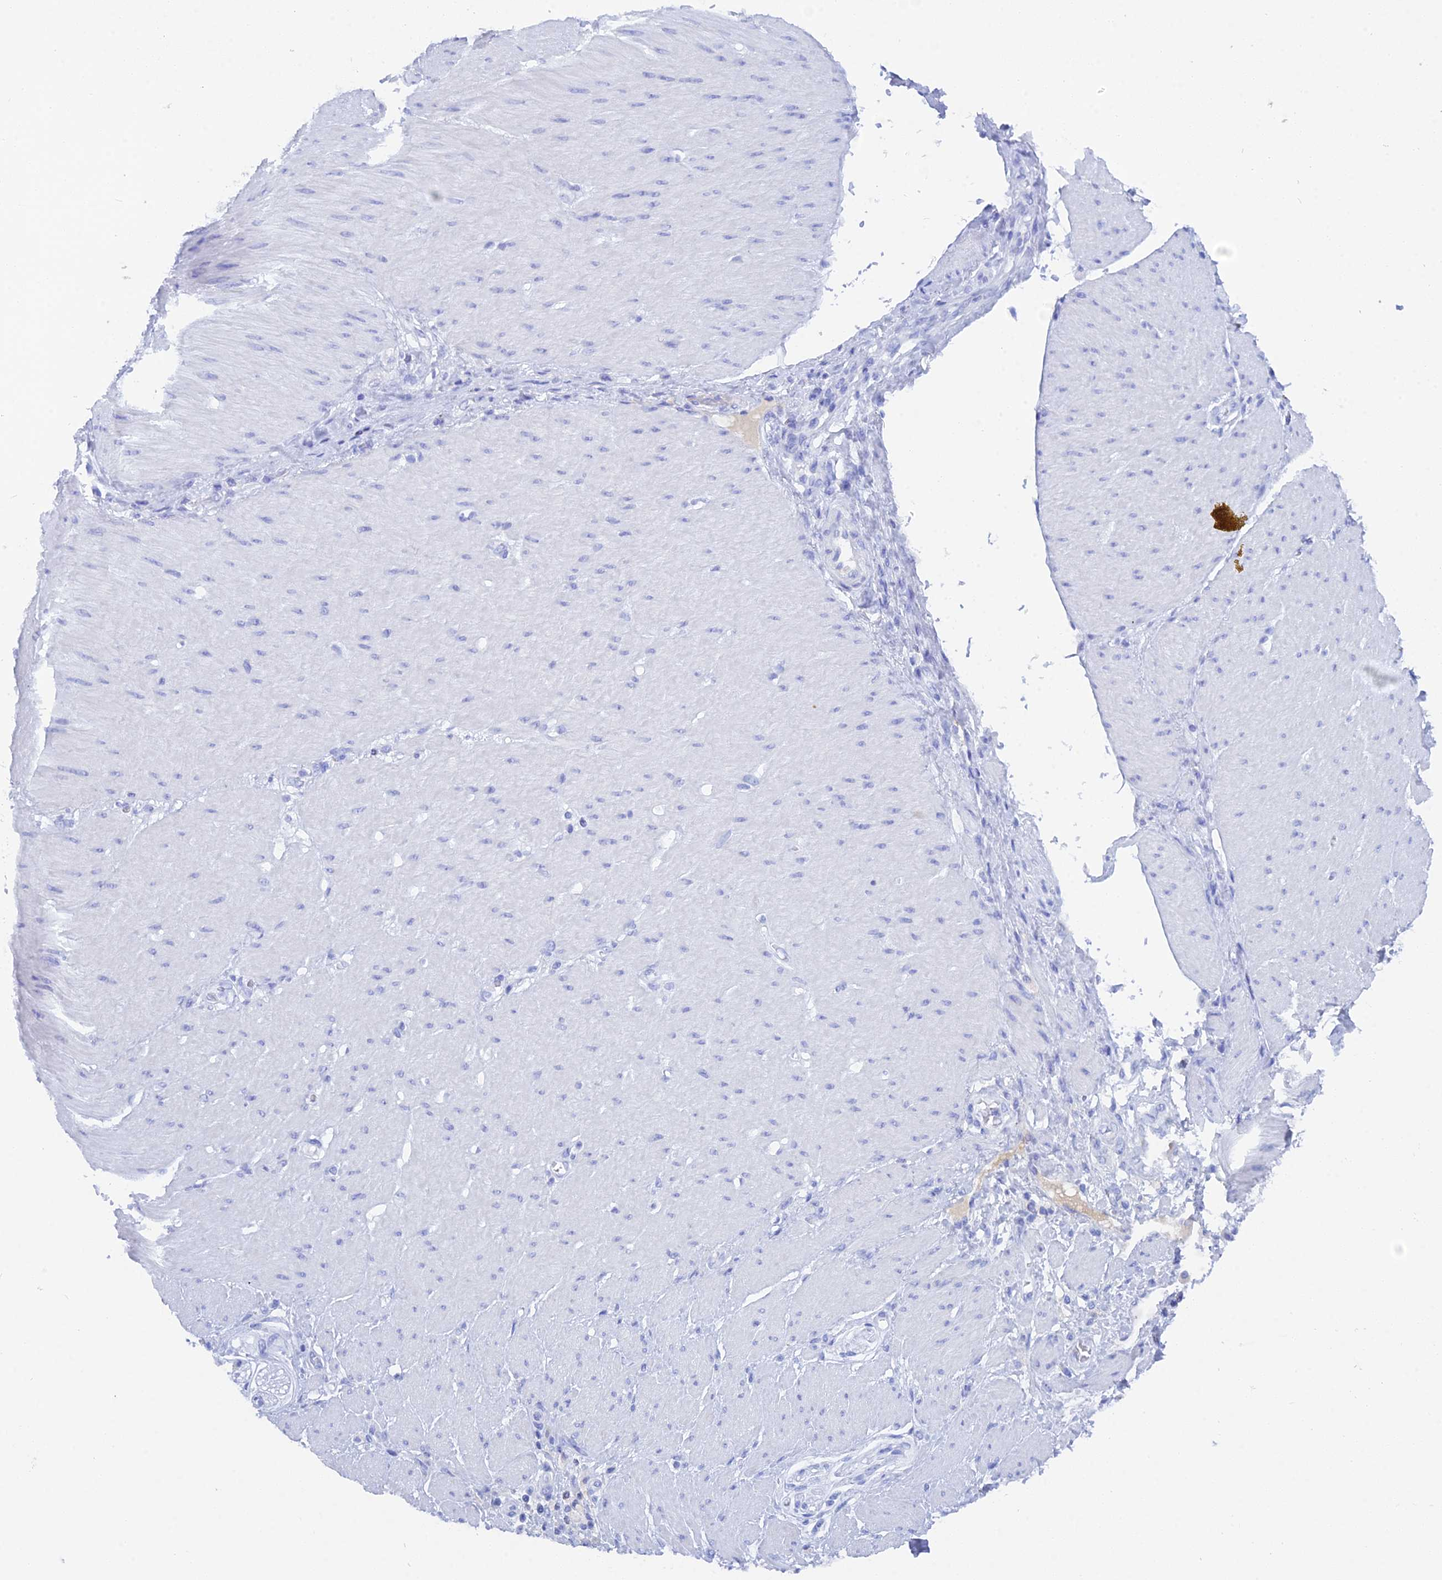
{"staining": {"intensity": "negative", "quantity": "none", "location": "none"}, "tissue": "stomach cancer", "cell_type": "Tumor cells", "image_type": "cancer", "snomed": [{"axis": "morphology", "description": "Normal tissue, NOS"}, {"axis": "morphology", "description": "Adenocarcinoma, NOS"}, {"axis": "topography", "description": "Stomach, upper"}, {"axis": "topography", "description": "Stomach"}], "caption": "Image shows no significant protein staining in tumor cells of stomach cancer.", "gene": "REG1A", "patient": {"sex": "female", "age": 65}}